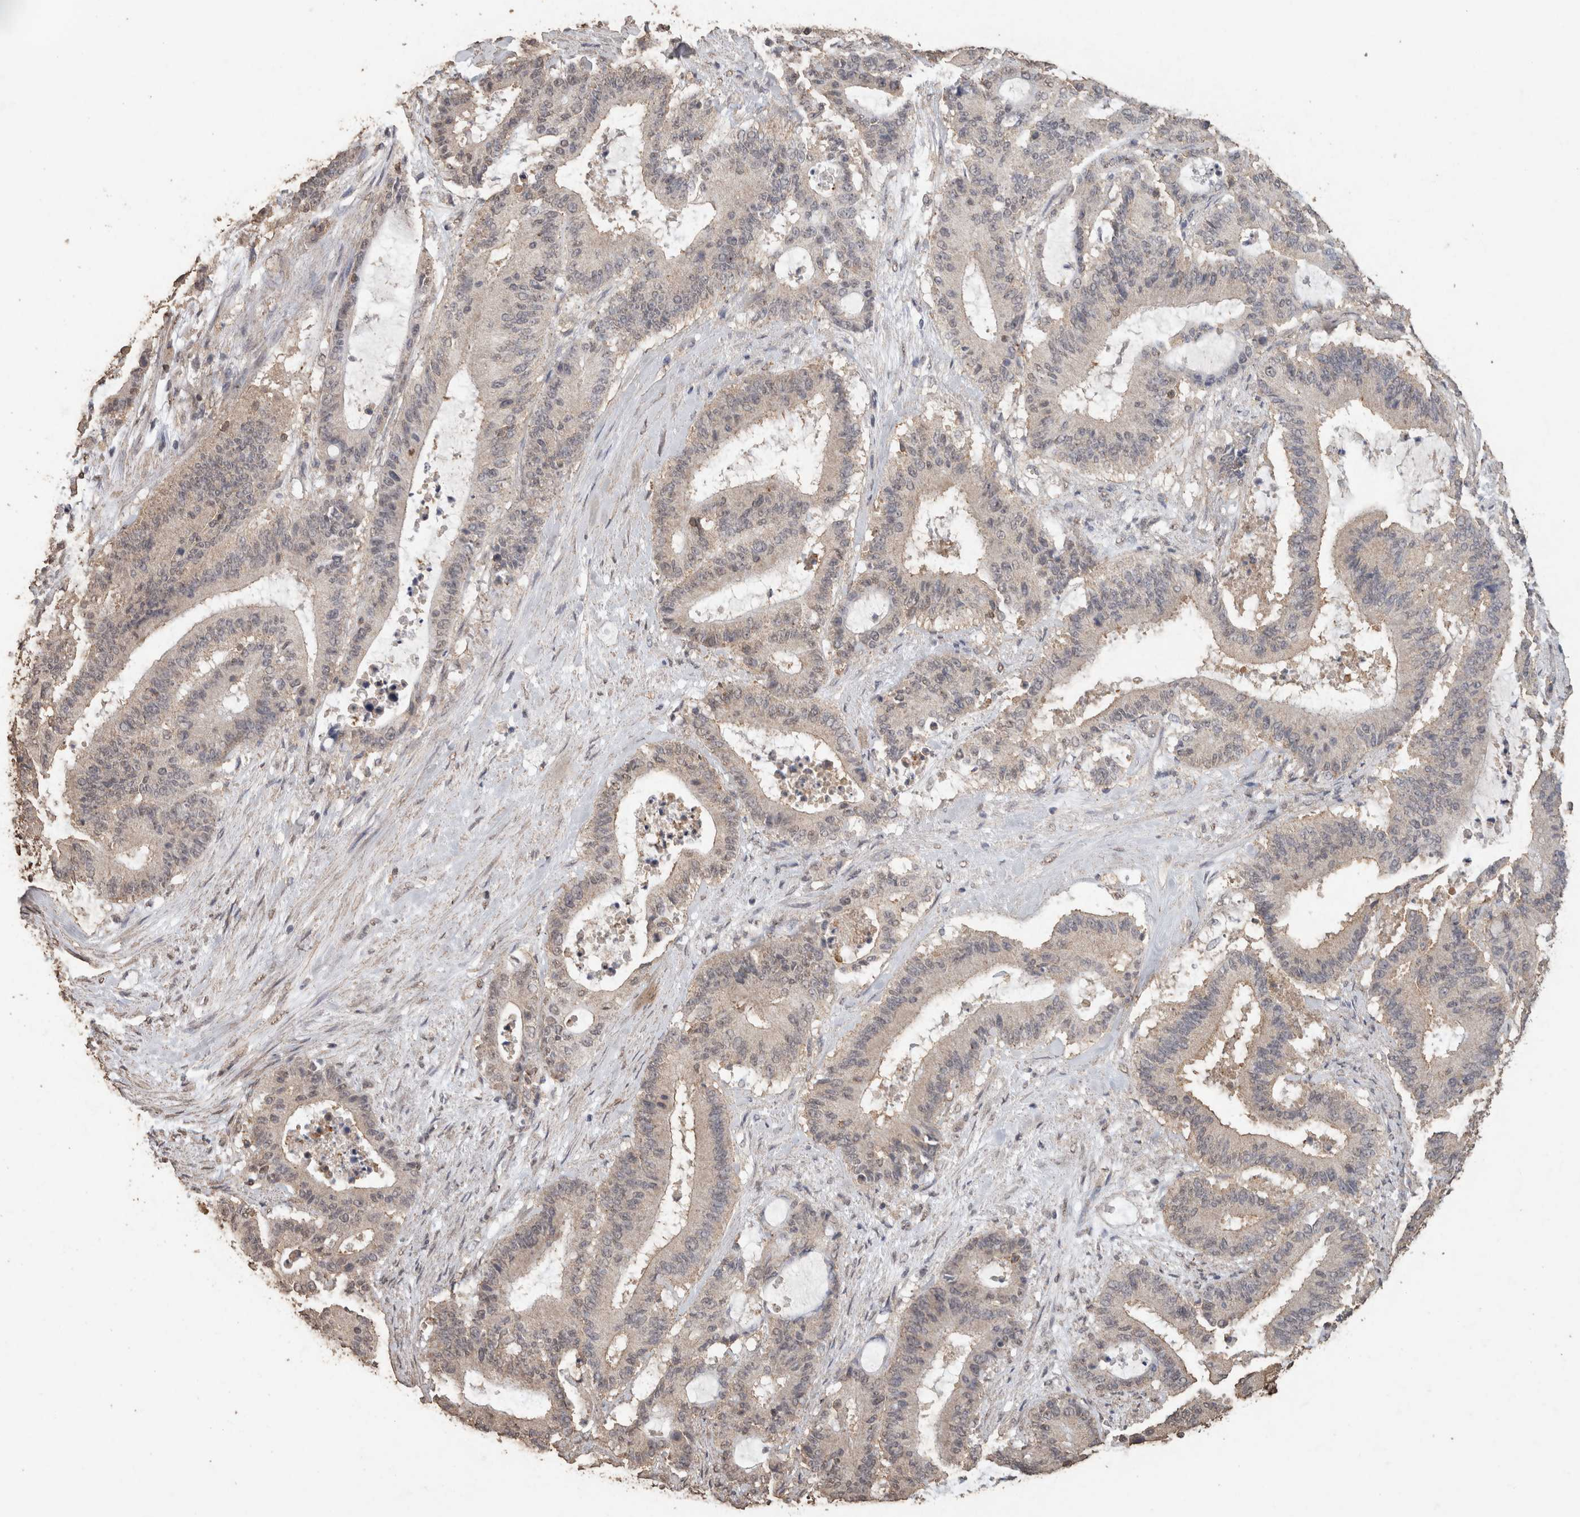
{"staining": {"intensity": "weak", "quantity": "<25%", "location": "cytoplasmic/membranous"}, "tissue": "liver cancer", "cell_type": "Tumor cells", "image_type": "cancer", "snomed": [{"axis": "morphology", "description": "Cholangiocarcinoma"}, {"axis": "topography", "description": "Liver"}], "caption": "Immunohistochemistry (IHC) photomicrograph of neoplastic tissue: liver cancer (cholangiocarcinoma) stained with DAB exhibits no significant protein staining in tumor cells.", "gene": "CX3CL1", "patient": {"sex": "female", "age": 73}}